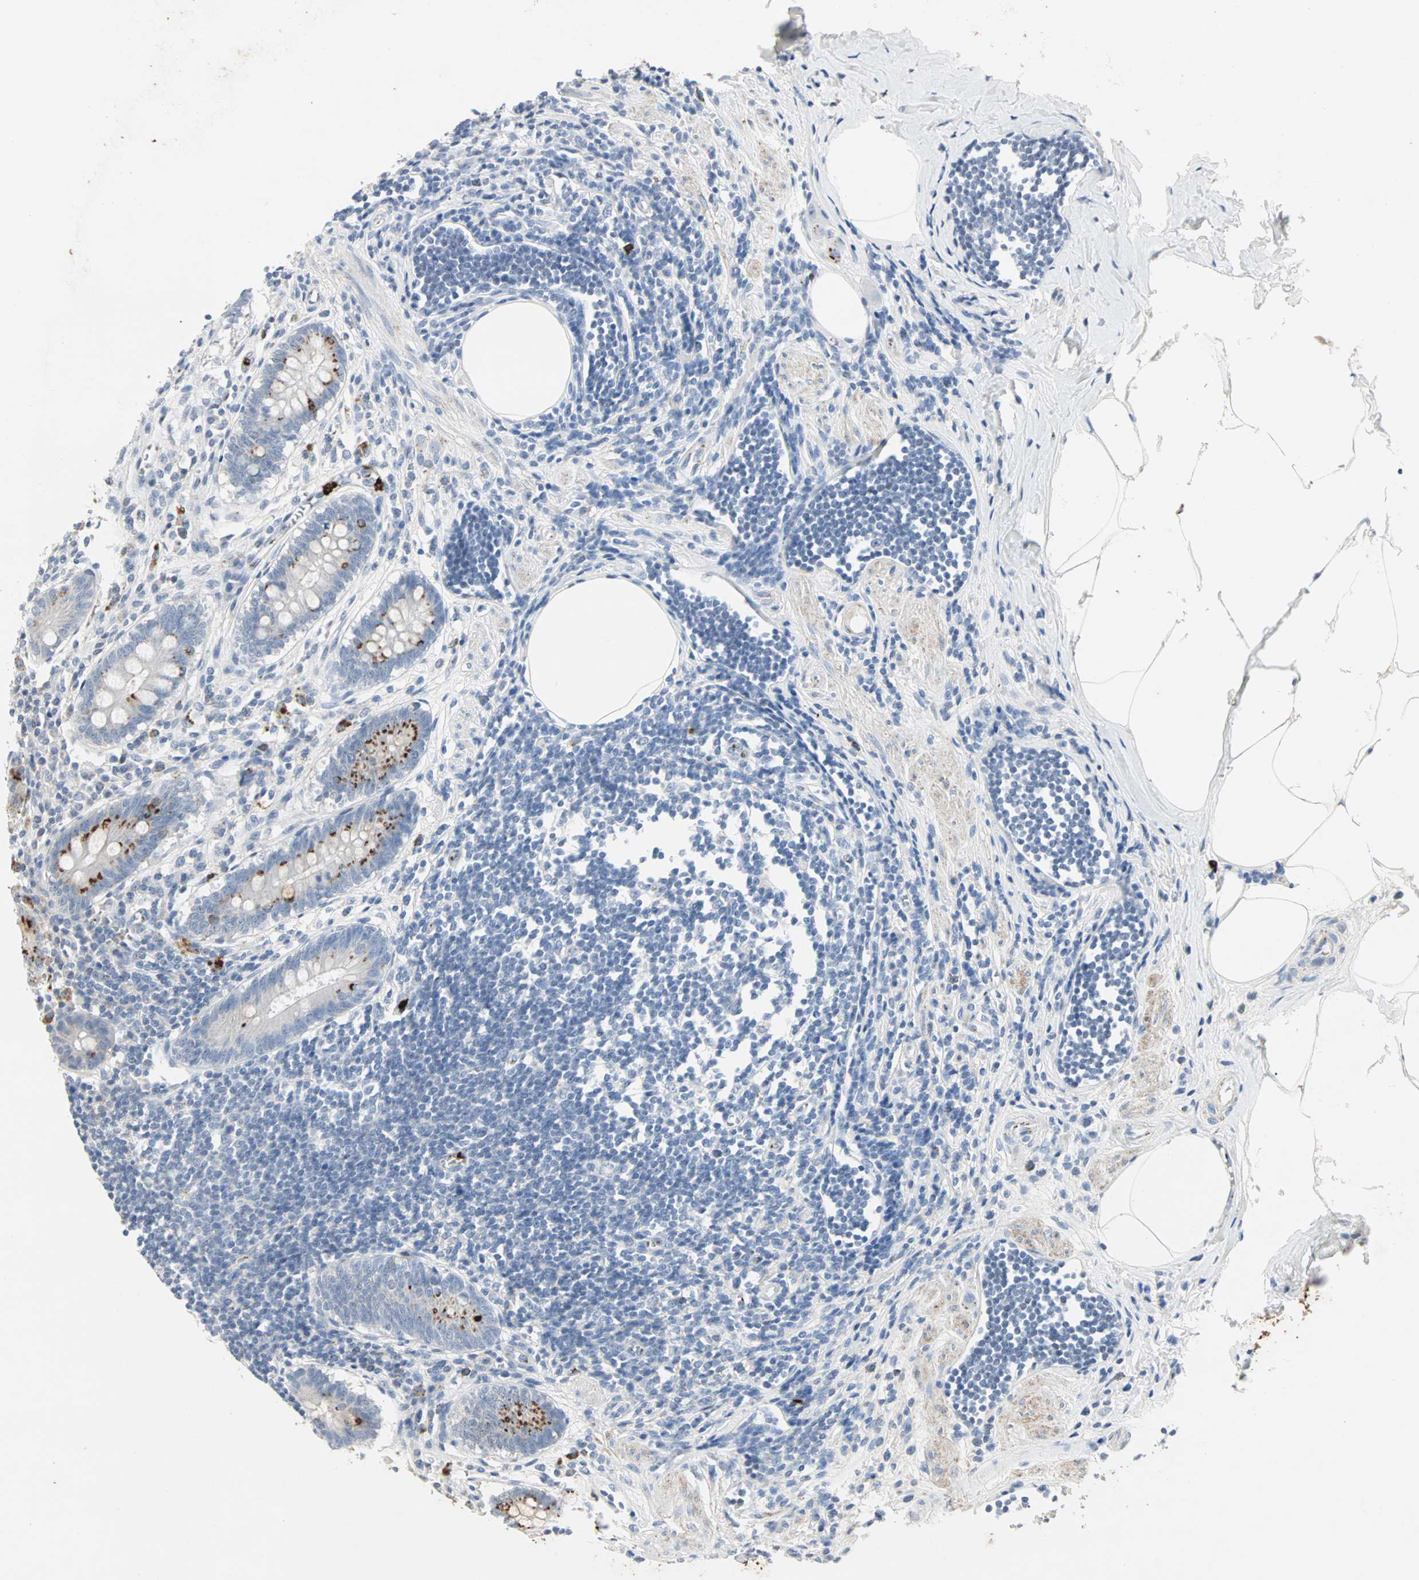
{"staining": {"intensity": "strong", "quantity": "<25%", "location": "cytoplasmic/membranous"}, "tissue": "appendix", "cell_type": "Glandular cells", "image_type": "normal", "snomed": [{"axis": "morphology", "description": "Normal tissue, NOS"}, {"axis": "topography", "description": "Appendix"}], "caption": "Appendix stained with DAB immunohistochemistry demonstrates medium levels of strong cytoplasmic/membranous expression in about <25% of glandular cells. (DAB IHC, brown staining for protein, blue staining for nuclei).", "gene": "CEACAM6", "patient": {"sex": "female", "age": 50}}